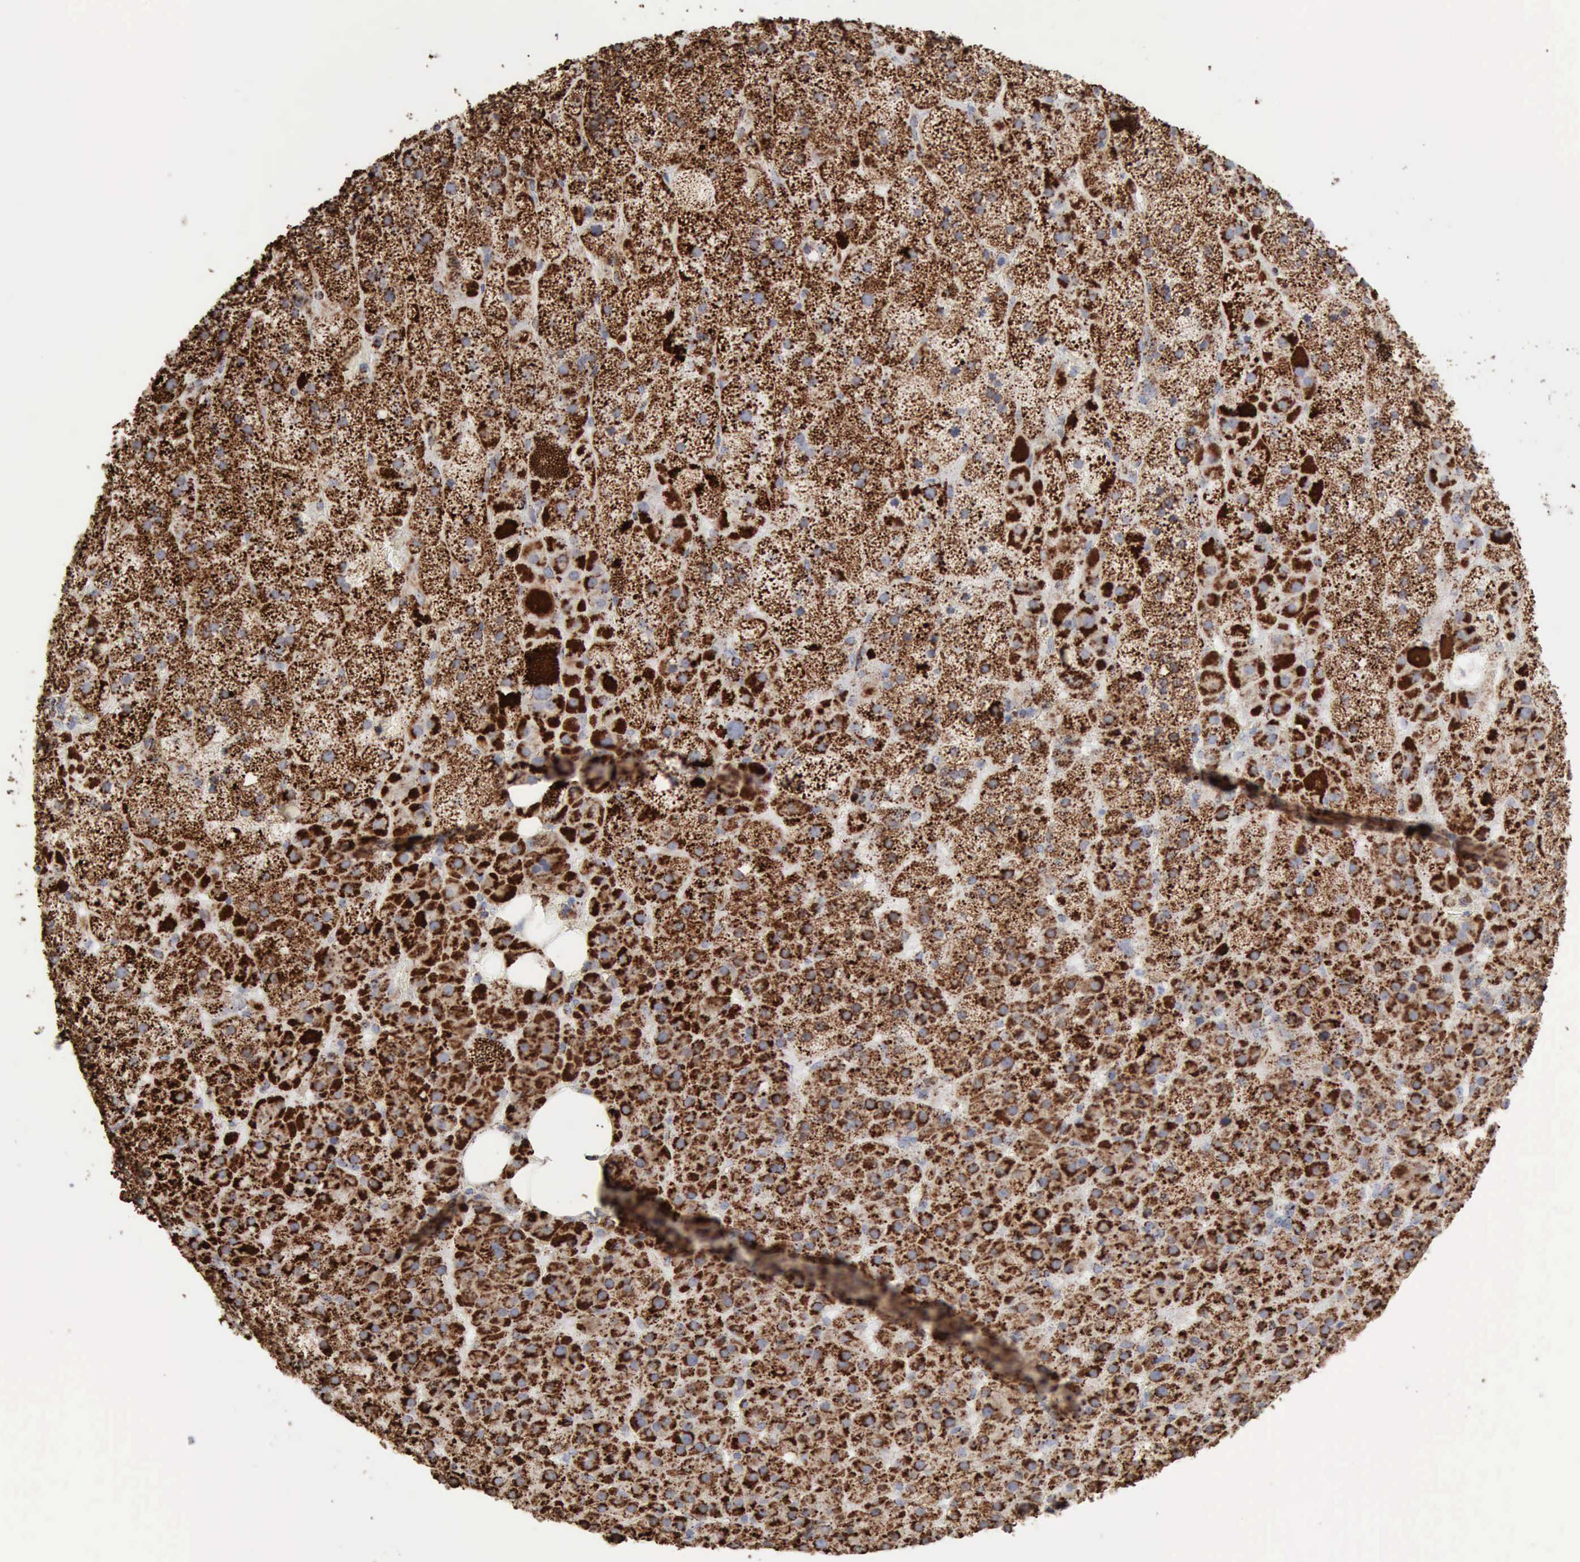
{"staining": {"intensity": "strong", "quantity": ">75%", "location": "cytoplasmic/membranous"}, "tissue": "adrenal gland", "cell_type": "Glandular cells", "image_type": "normal", "snomed": [{"axis": "morphology", "description": "Normal tissue, NOS"}, {"axis": "topography", "description": "Adrenal gland"}], "caption": "A brown stain labels strong cytoplasmic/membranous expression of a protein in glandular cells of benign adrenal gland.", "gene": "ACO2", "patient": {"sex": "male", "age": 35}}